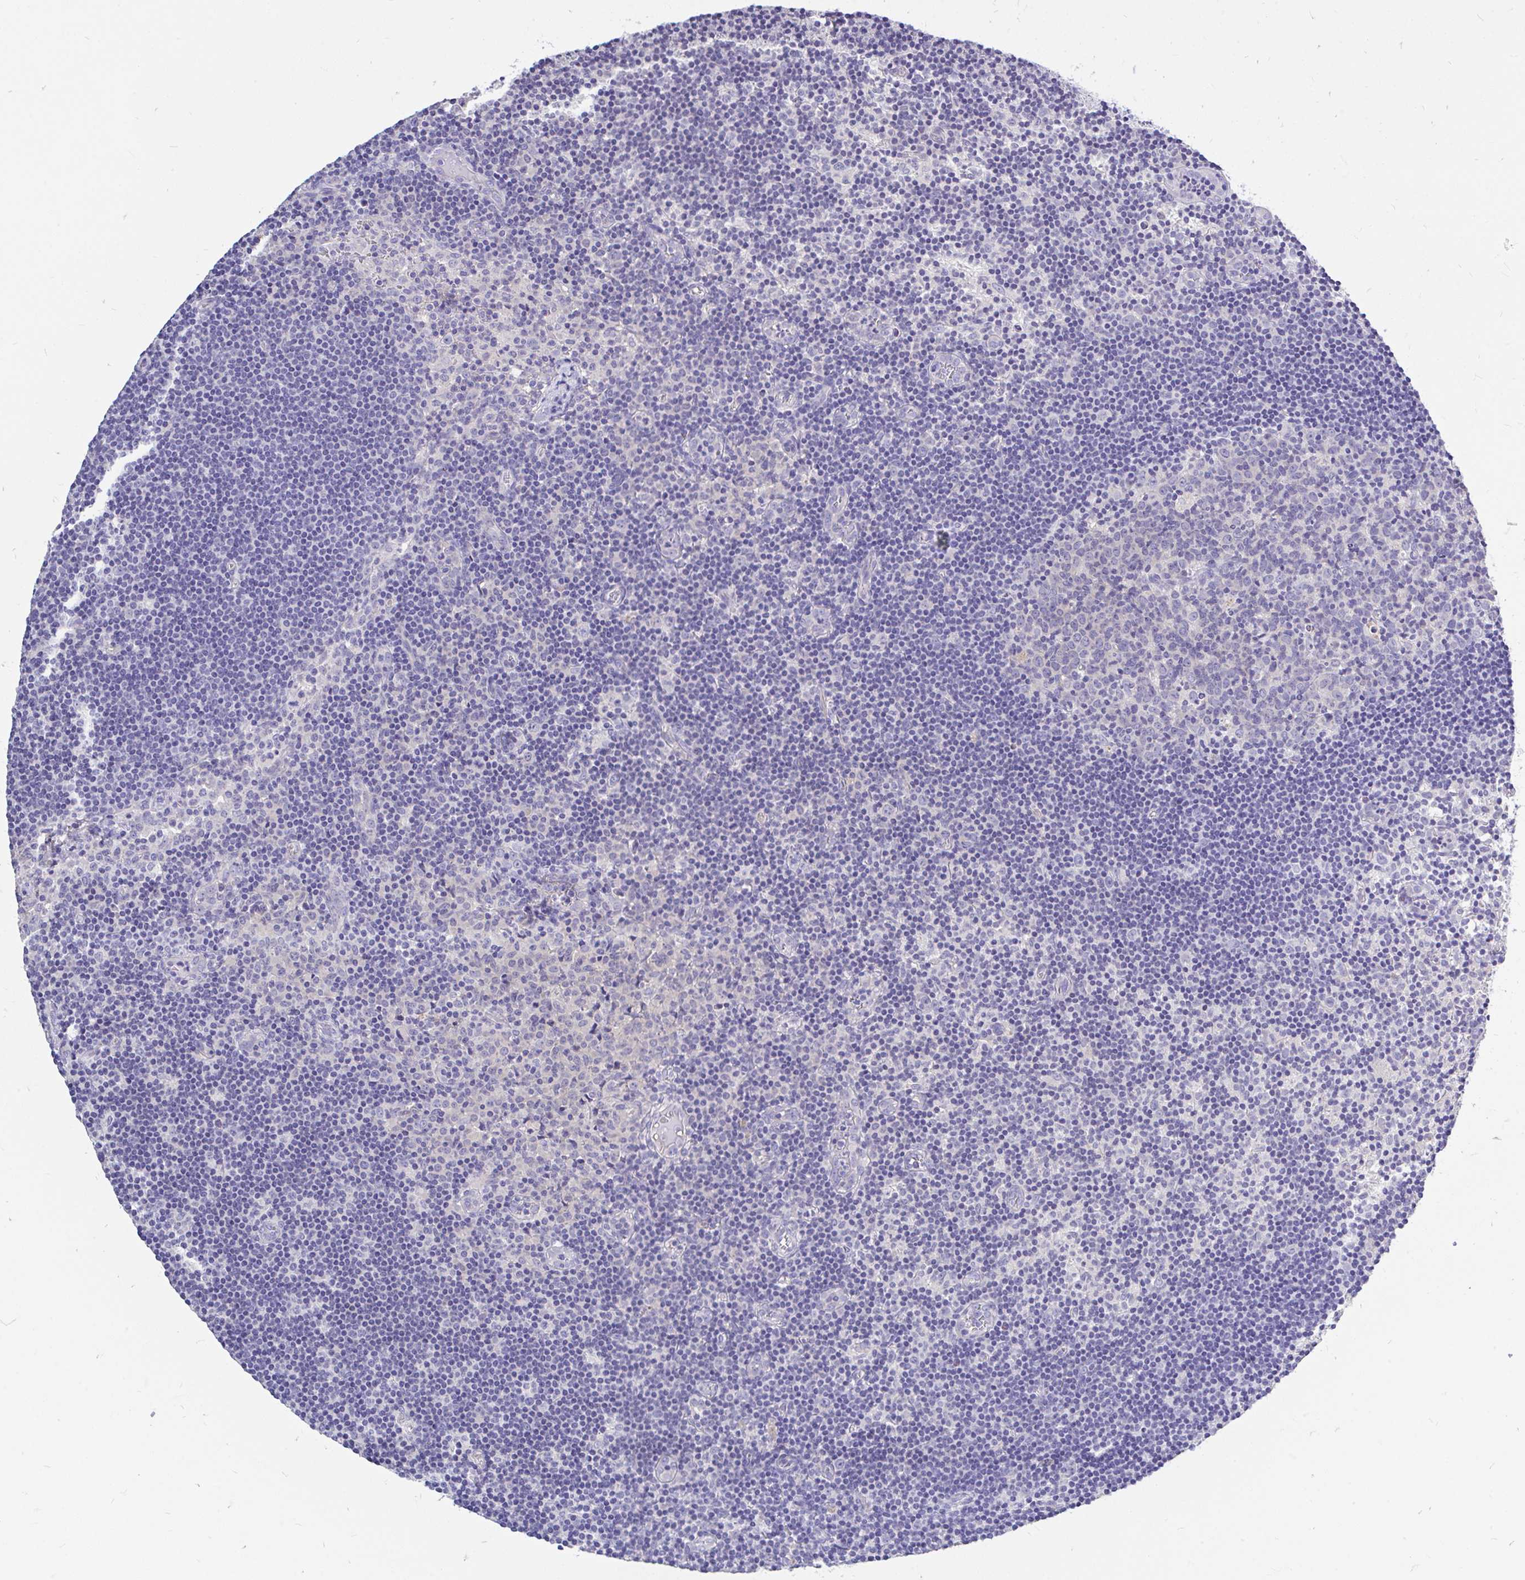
{"staining": {"intensity": "negative", "quantity": "none", "location": "none"}, "tissue": "lymph node", "cell_type": "Germinal center cells", "image_type": "normal", "snomed": [{"axis": "morphology", "description": "Normal tissue, NOS"}, {"axis": "topography", "description": "Lymph node"}], "caption": "An immunohistochemistry histopathology image of normal lymph node is shown. There is no staining in germinal center cells of lymph node.", "gene": "MAP1LC3A", "patient": {"sex": "female", "age": 45}}